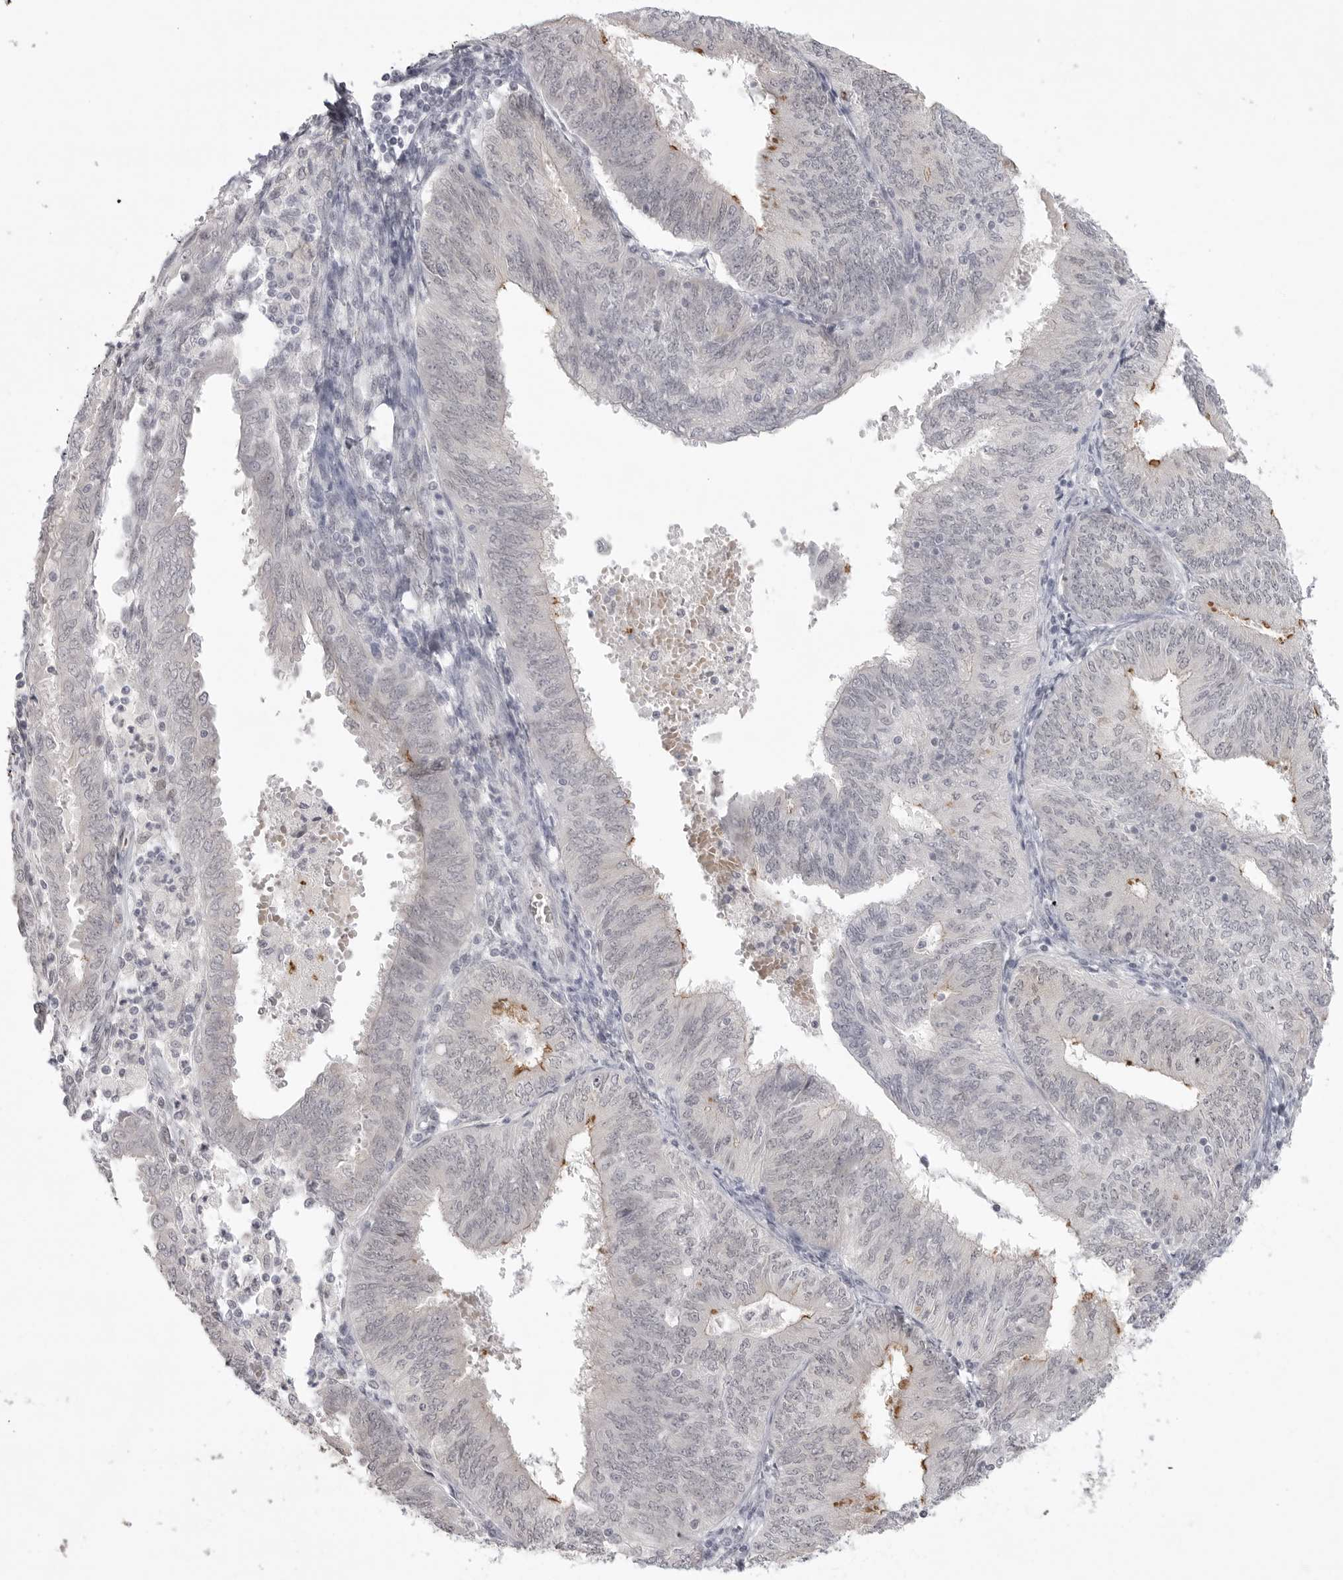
{"staining": {"intensity": "moderate", "quantity": "<25%", "location": "cytoplasmic/membranous"}, "tissue": "endometrial cancer", "cell_type": "Tumor cells", "image_type": "cancer", "snomed": [{"axis": "morphology", "description": "Adenocarcinoma, NOS"}, {"axis": "topography", "description": "Endometrium"}], "caption": "Brown immunohistochemical staining in endometrial cancer (adenocarcinoma) demonstrates moderate cytoplasmic/membranous expression in approximately <25% of tumor cells. (Stains: DAB (3,3'-diaminobenzidine) in brown, nuclei in blue, Microscopy: brightfield microscopy at high magnification).", "gene": "TCTN3", "patient": {"sex": "female", "age": 58}}